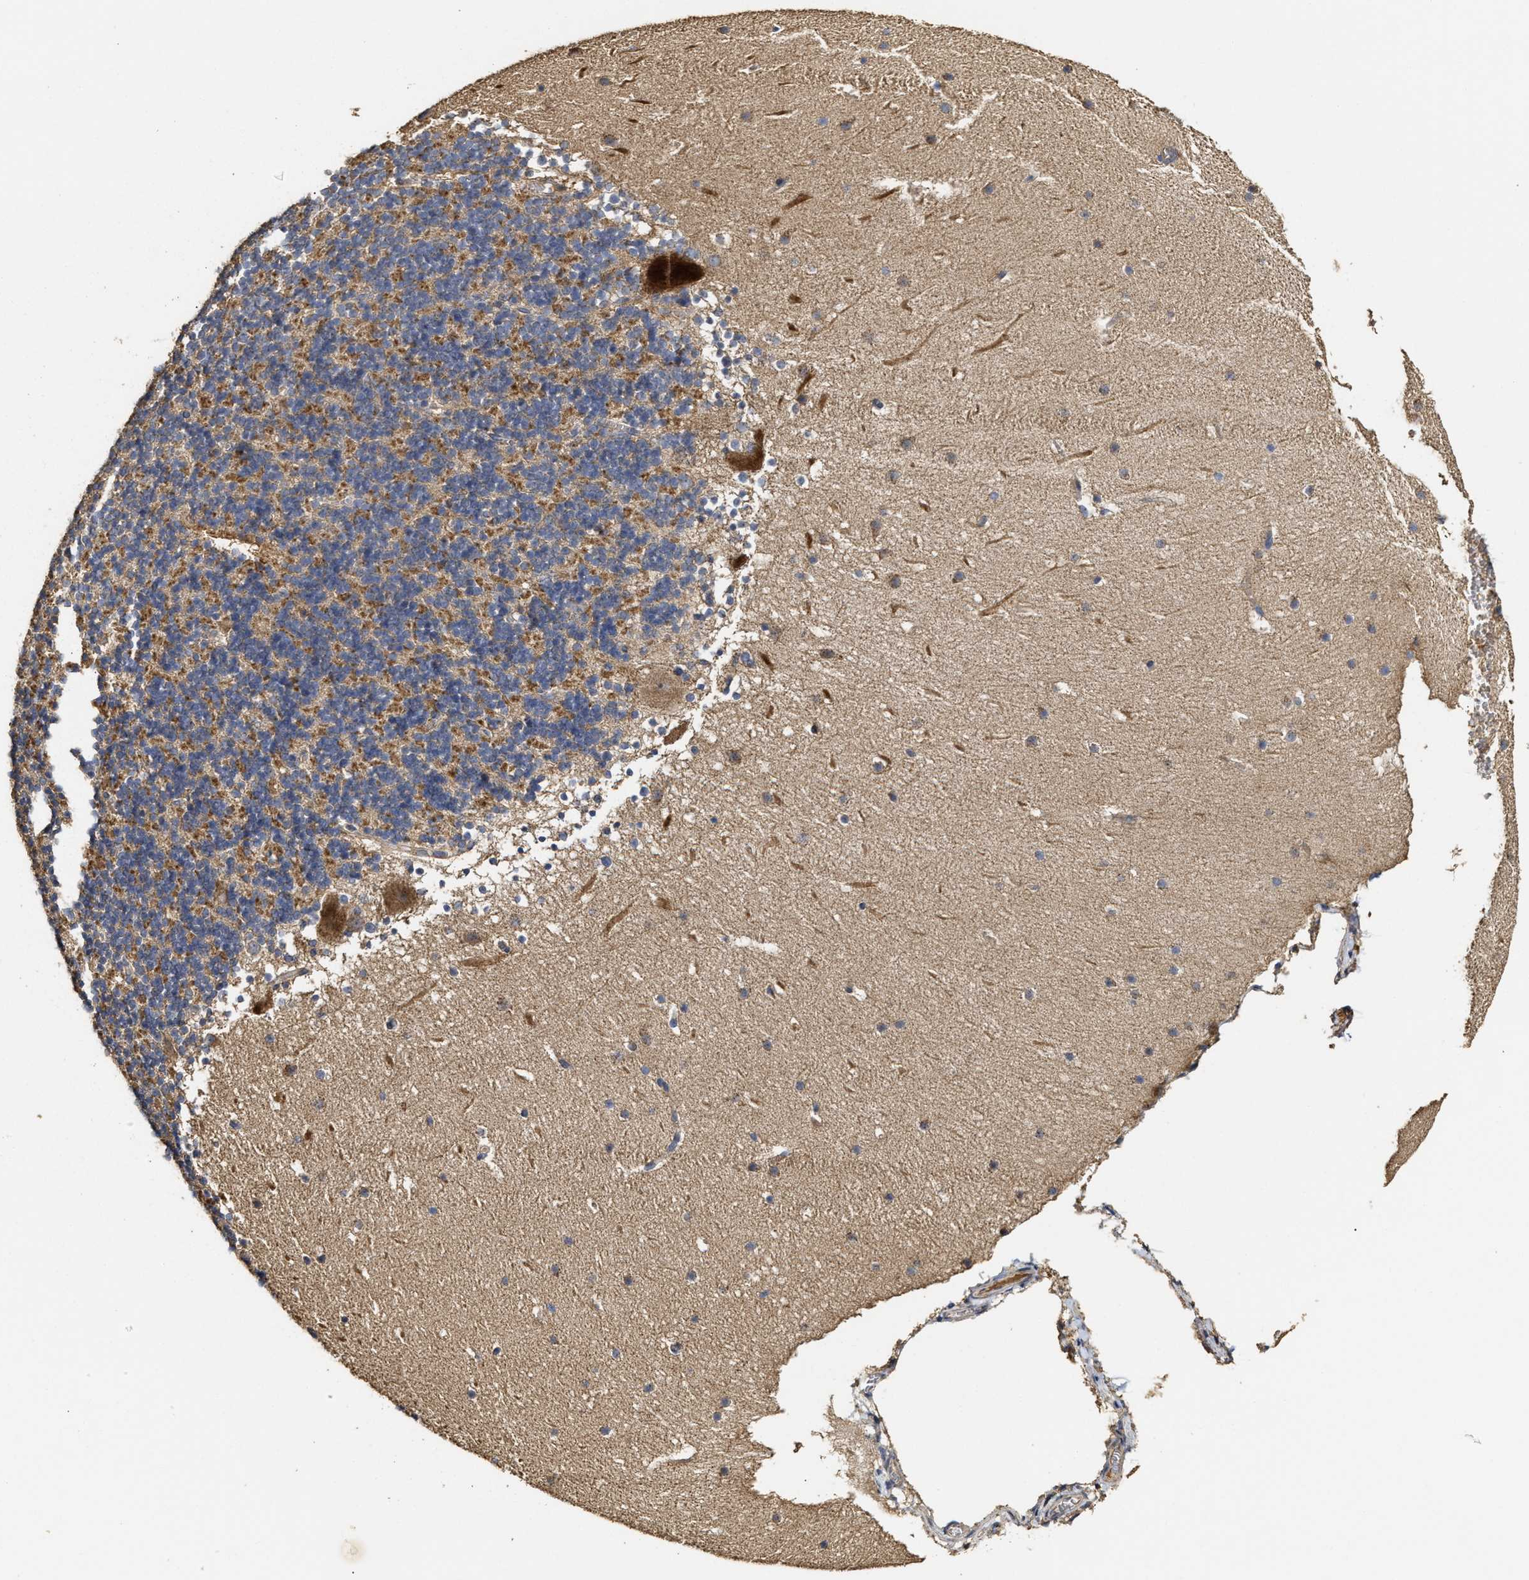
{"staining": {"intensity": "strong", "quantity": "25%-75%", "location": "cytoplasmic/membranous"}, "tissue": "cerebellum", "cell_type": "Cells in granular layer", "image_type": "normal", "snomed": [{"axis": "morphology", "description": "Normal tissue, NOS"}, {"axis": "topography", "description": "Cerebellum"}], "caption": "Strong cytoplasmic/membranous protein staining is appreciated in about 25%-75% of cells in granular layer in cerebellum.", "gene": "NAV1", "patient": {"sex": "male", "age": 45}}